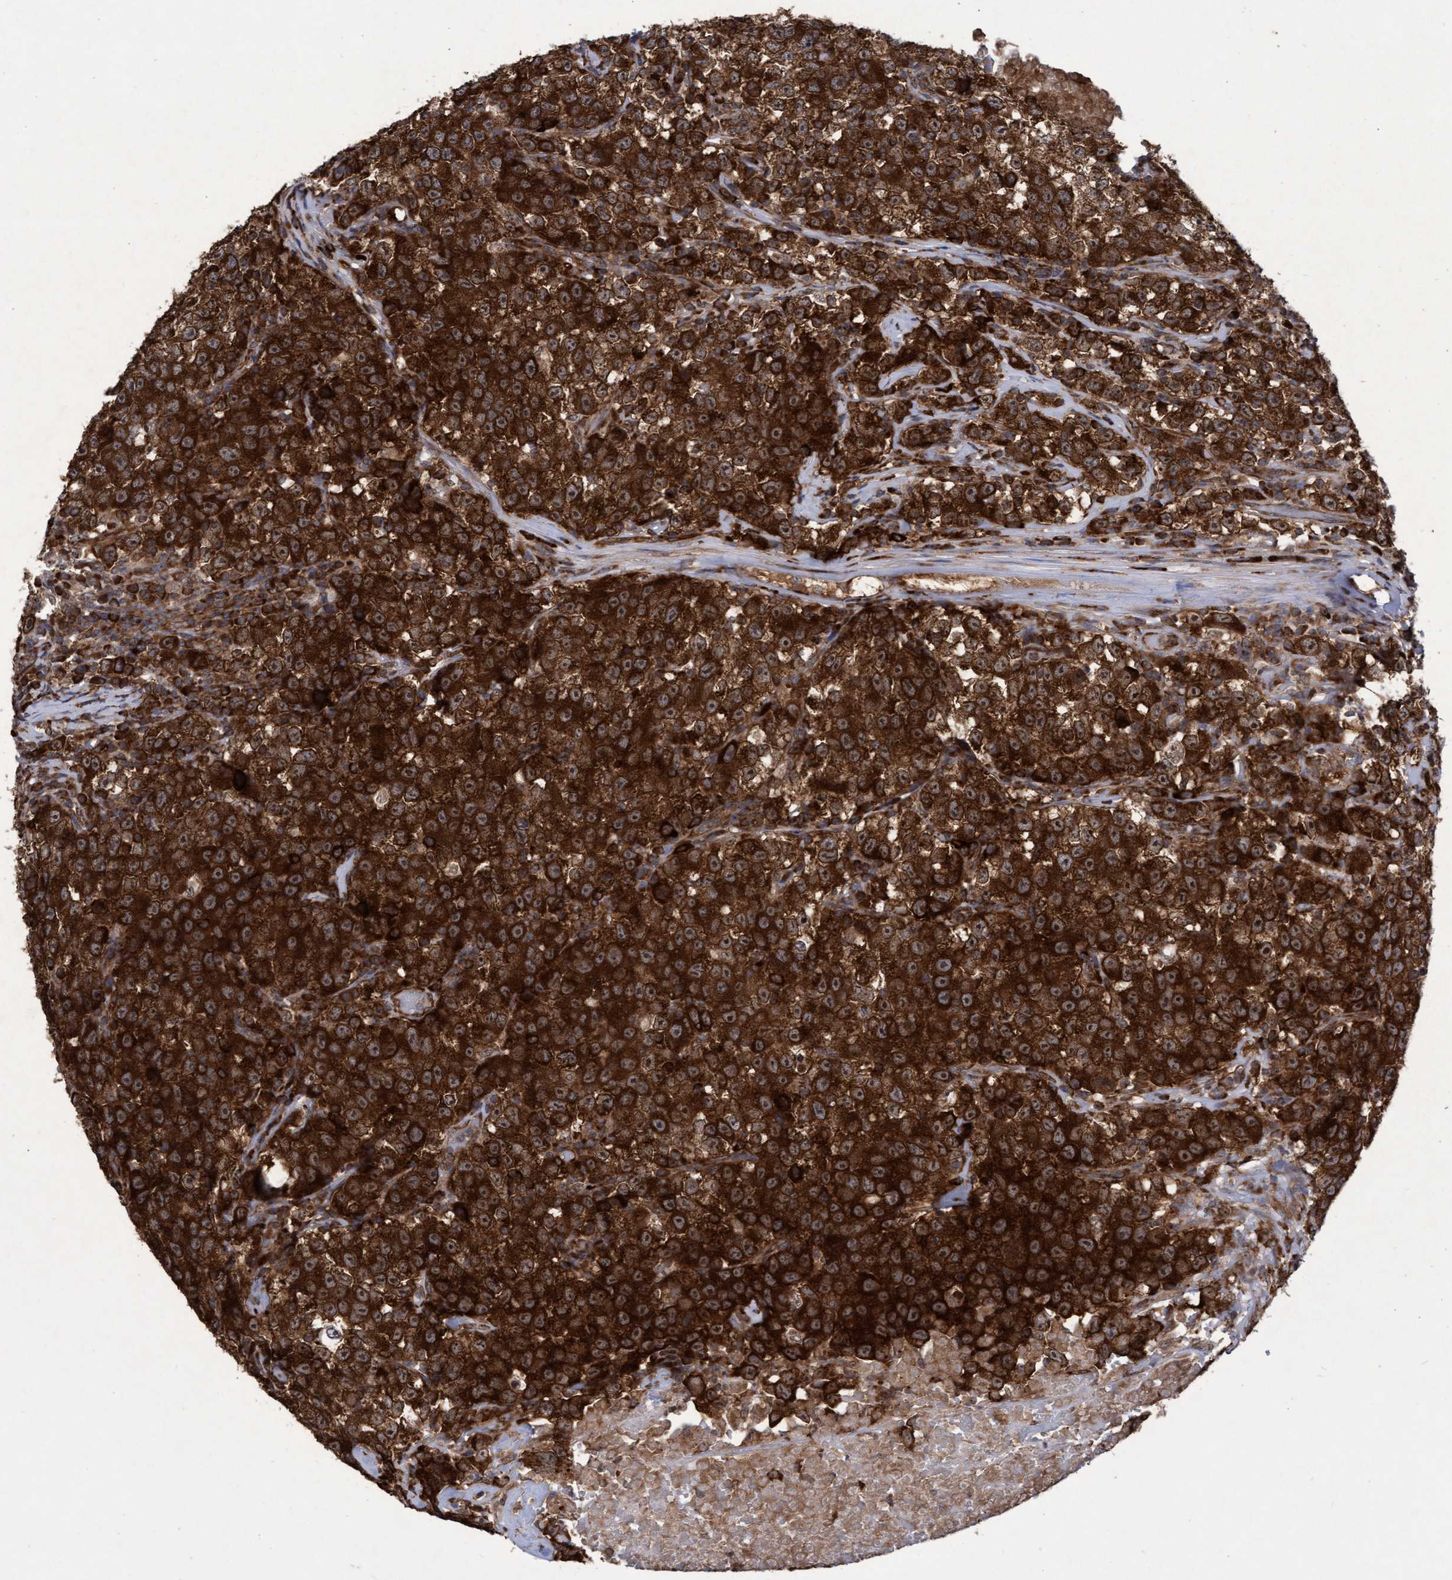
{"staining": {"intensity": "strong", "quantity": ">75%", "location": "cytoplasmic/membranous"}, "tissue": "testis cancer", "cell_type": "Tumor cells", "image_type": "cancer", "snomed": [{"axis": "morphology", "description": "Seminoma, NOS"}, {"axis": "topography", "description": "Testis"}], "caption": "IHC histopathology image of testis cancer stained for a protein (brown), which reveals high levels of strong cytoplasmic/membranous positivity in about >75% of tumor cells.", "gene": "ABCF2", "patient": {"sex": "male", "age": 22}}